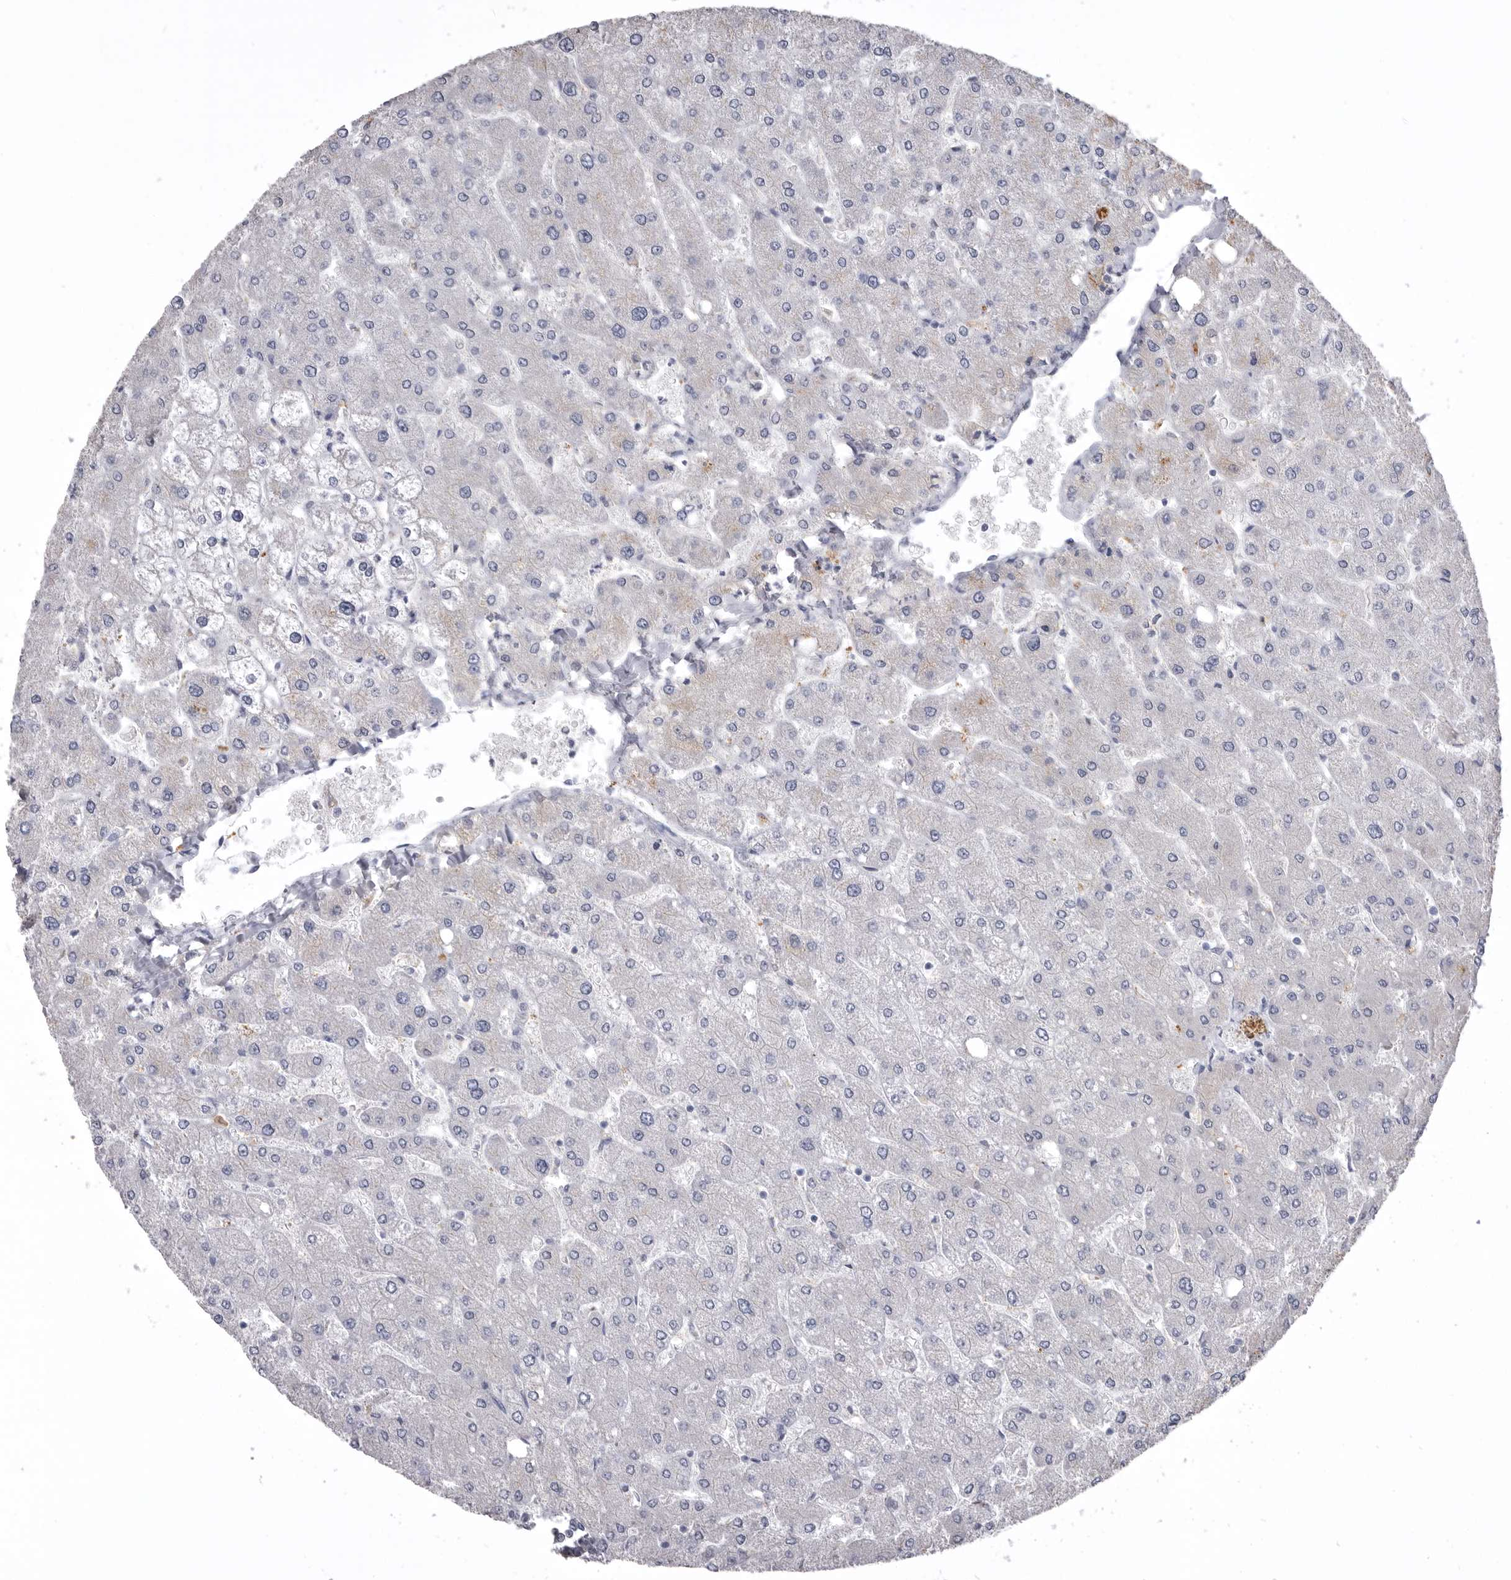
{"staining": {"intensity": "negative", "quantity": "none", "location": "none"}, "tissue": "liver", "cell_type": "Cholangiocytes", "image_type": "normal", "snomed": [{"axis": "morphology", "description": "Normal tissue, NOS"}, {"axis": "topography", "description": "Liver"}], "caption": "IHC image of benign liver: liver stained with DAB (3,3'-diaminobenzidine) exhibits no significant protein positivity in cholangiocytes.", "gene": "AHSG", "patient": {"sex": "male", "age": 55}}